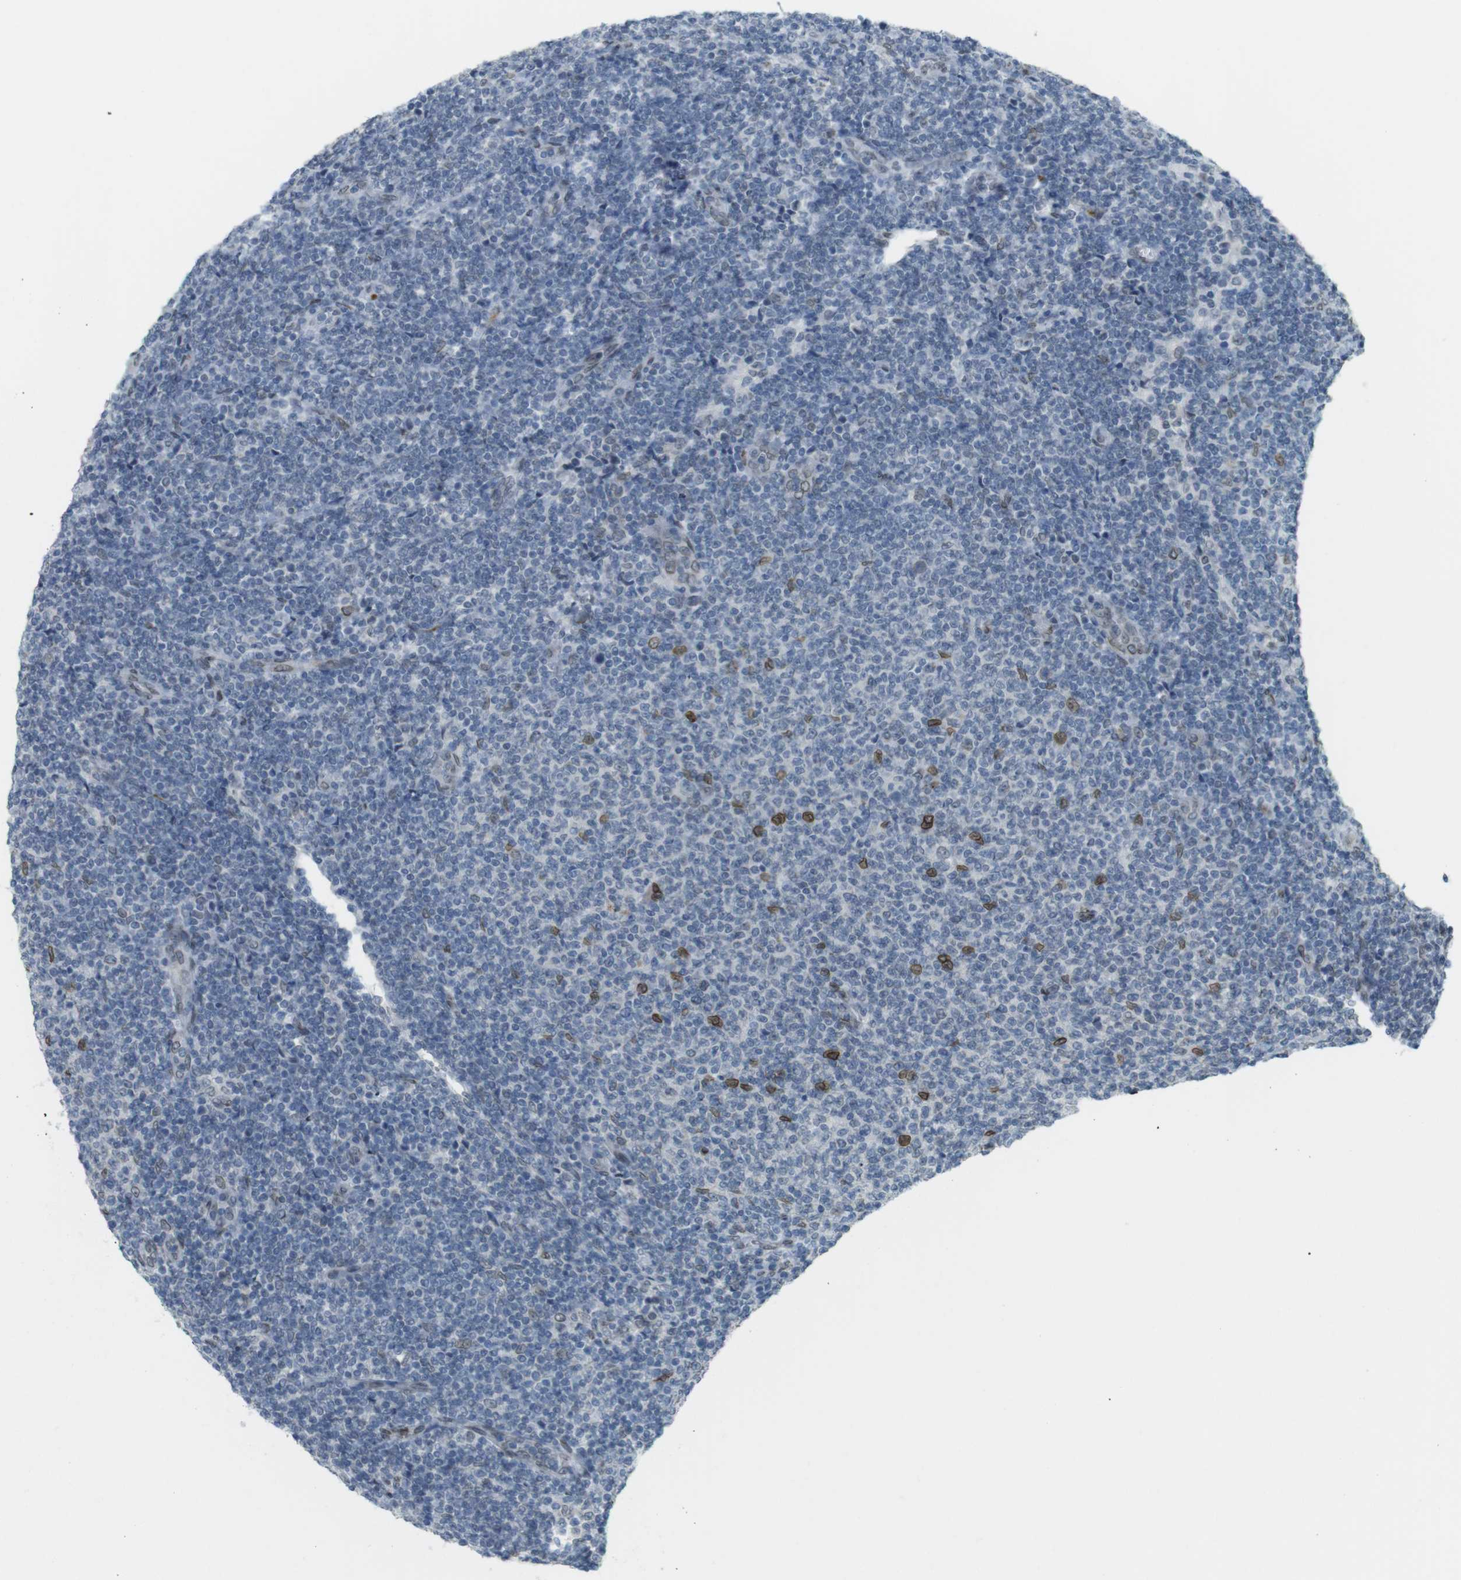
{"staining": {"intensity": "moderate", "quantity": "<25%", "location": "cytoplasmic/membranous,nuclear"}, "tissue": "lymphoma", "cell_type": "Tumor cells", "image_type": "cancer", "snomed": [{"axis": "morphology", "description": "Malignant lymphoma, non-Hodgkin's type, Low grade"}, {"axis": "topography", "description": "Lymph node"}], "caption": "There is low levels of moderate cytoplasmic/membranous and nuclear staining in tumor cells of malignant lymphoma, non-Hodgkin's type (low-grade), as demonstrated by immunohistochemical staining (brown color).", "gene": "ARL6IP6", "patient": {"sex": "male", "age": 66}}